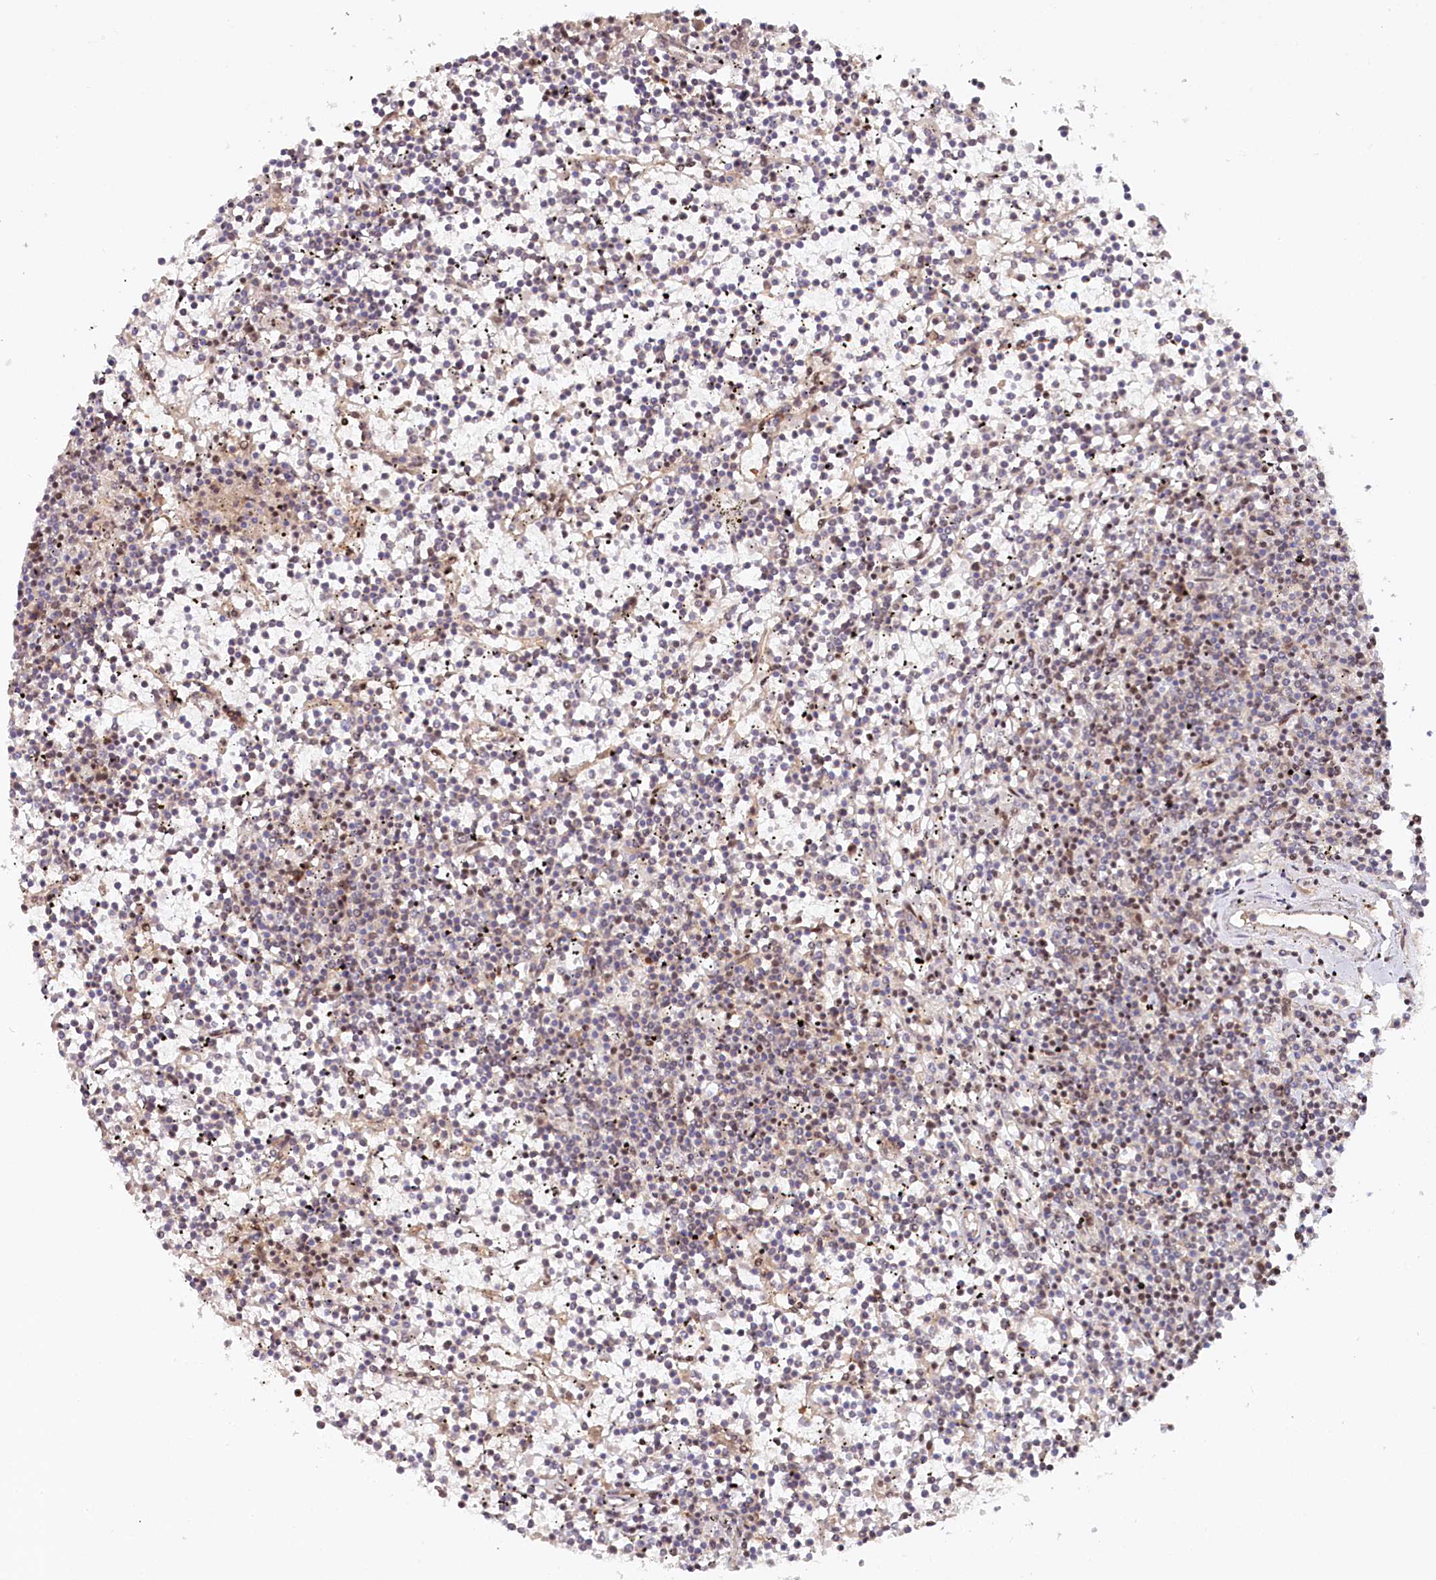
{"staining": {"intensity": "weak", "quantity": "<25%", "location": "nuclear"}, "tissue": "lymphoma", "cell_type": "Tumor cells", "image_type": "cancer", "snomed": [{"axis": "morphology", "description": "Malignant lymphoma, non-Hodgkin's type, Low grade"}, {"axis": "topography", "description": "Spleen"}], "caption": "Low-grade malignant lymphoma, non-Hodgkin's type was stained to show a protein in brown. There is no significant staining in tumor cells. (DAB (3,3'-diaminobenzidine) immunohistochemistry with hematoxylin counter stain).", "gene": "CCDC65", "patient": {"sex": "female", "age": 19}}